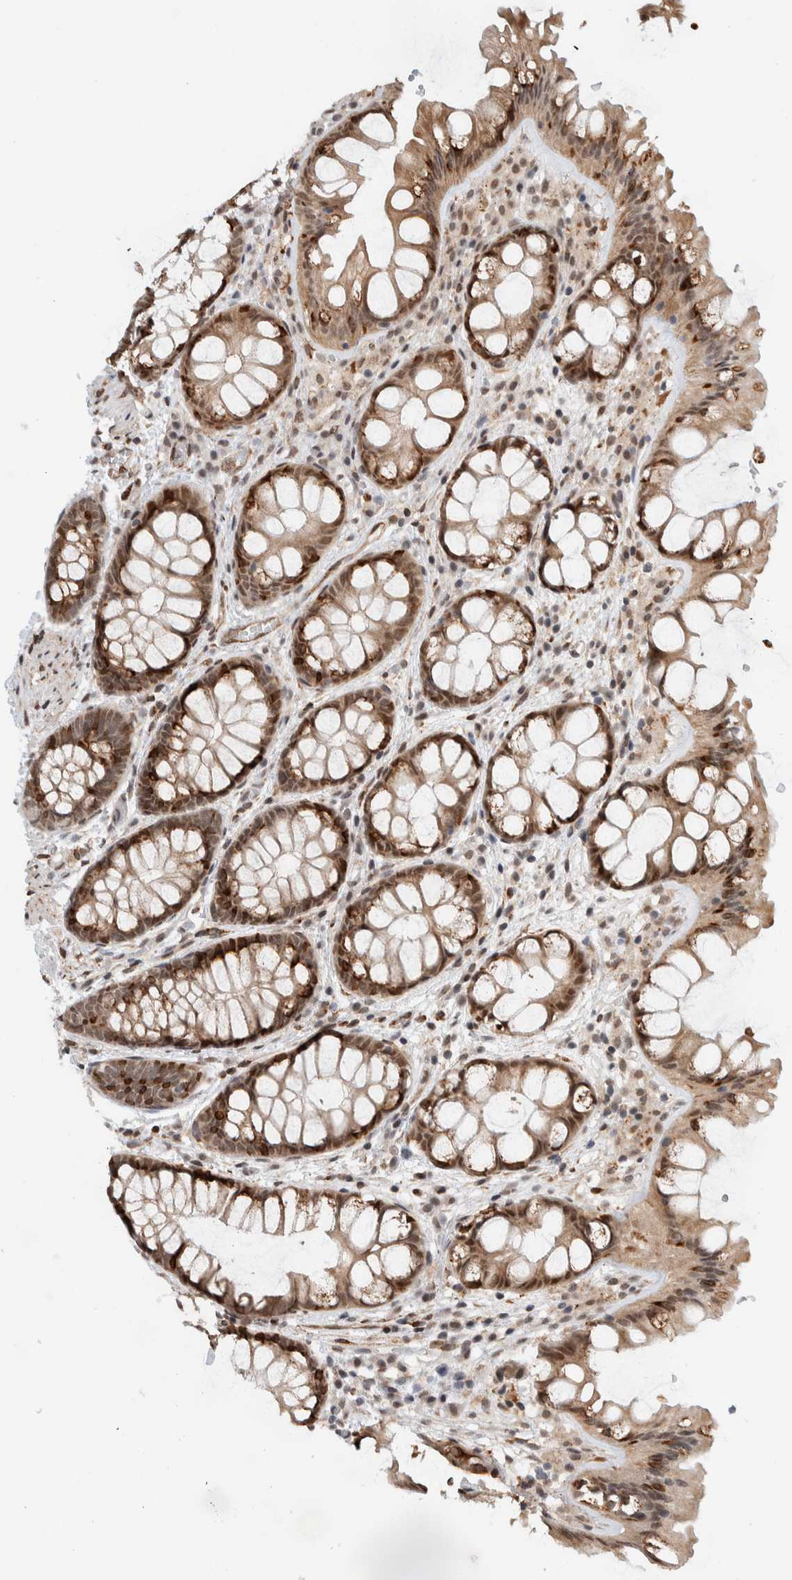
{"staining": {"intensity": "moderate", "quantity": ">75%", "location": "nuclear"}, "tissue": "colon", "cell_type": "Endothelial cells", "image_type": "normal", "snomed": [{"axis": "morphology", "description": "Normal tissue, NOS"}, {"axis": "topography", "description": "Colon"}], "caption": "Brown immunohistochemical staining in benign colon displays moderate nuclear positivity in about >75% of endothelial cells. The staining was performed using DAB (3,3'-diaminobenzidine) to visualize the protein expression in brown, while the nuclei were stained in blue with hematoxylin (Magnification: 20x).", "gene": "TNRC18", "patient": {"sex": "male", "age": 47}}